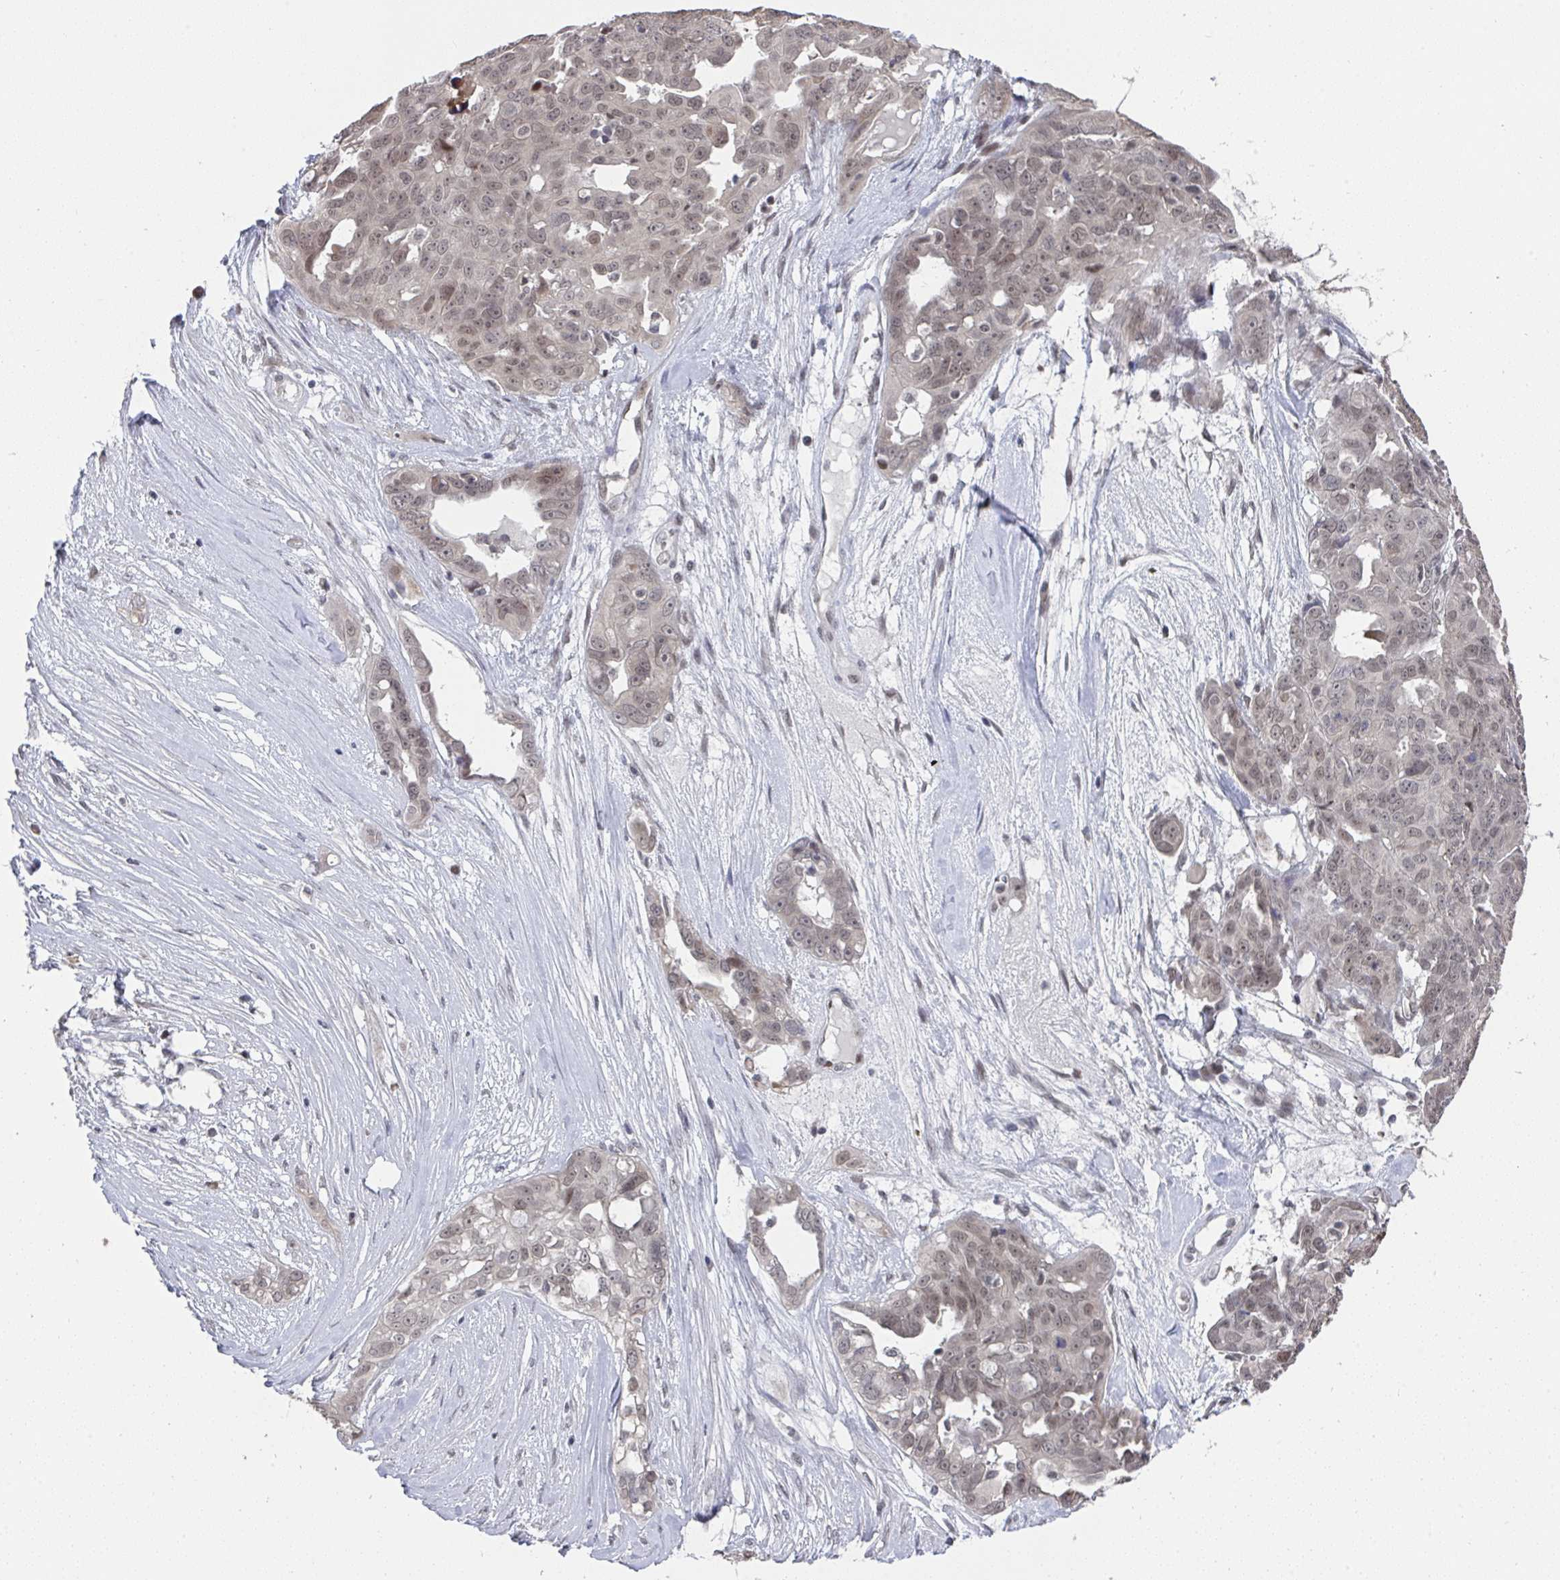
{"staining": {"intensity": "moderate", "quantity": ">75%", "location": "nuclear"}, "tissue": "ovarian cancer", "cell_type": "Tumor cells", "image_type": "cancer", "snomed": [{"axis": "morphology", "description": "Carcinoma, endometroid"}, {"axis": "topography", "description": "Ovary"}], "caption": "This is a photomicrograph of immunohistochemistry staining of ovarian endometroid carcinoma, which shows moderate positivity in the nuclear of tumor cells.", "gene": "JMJD1C", "patient": {"sex": "female", "age": 70}}